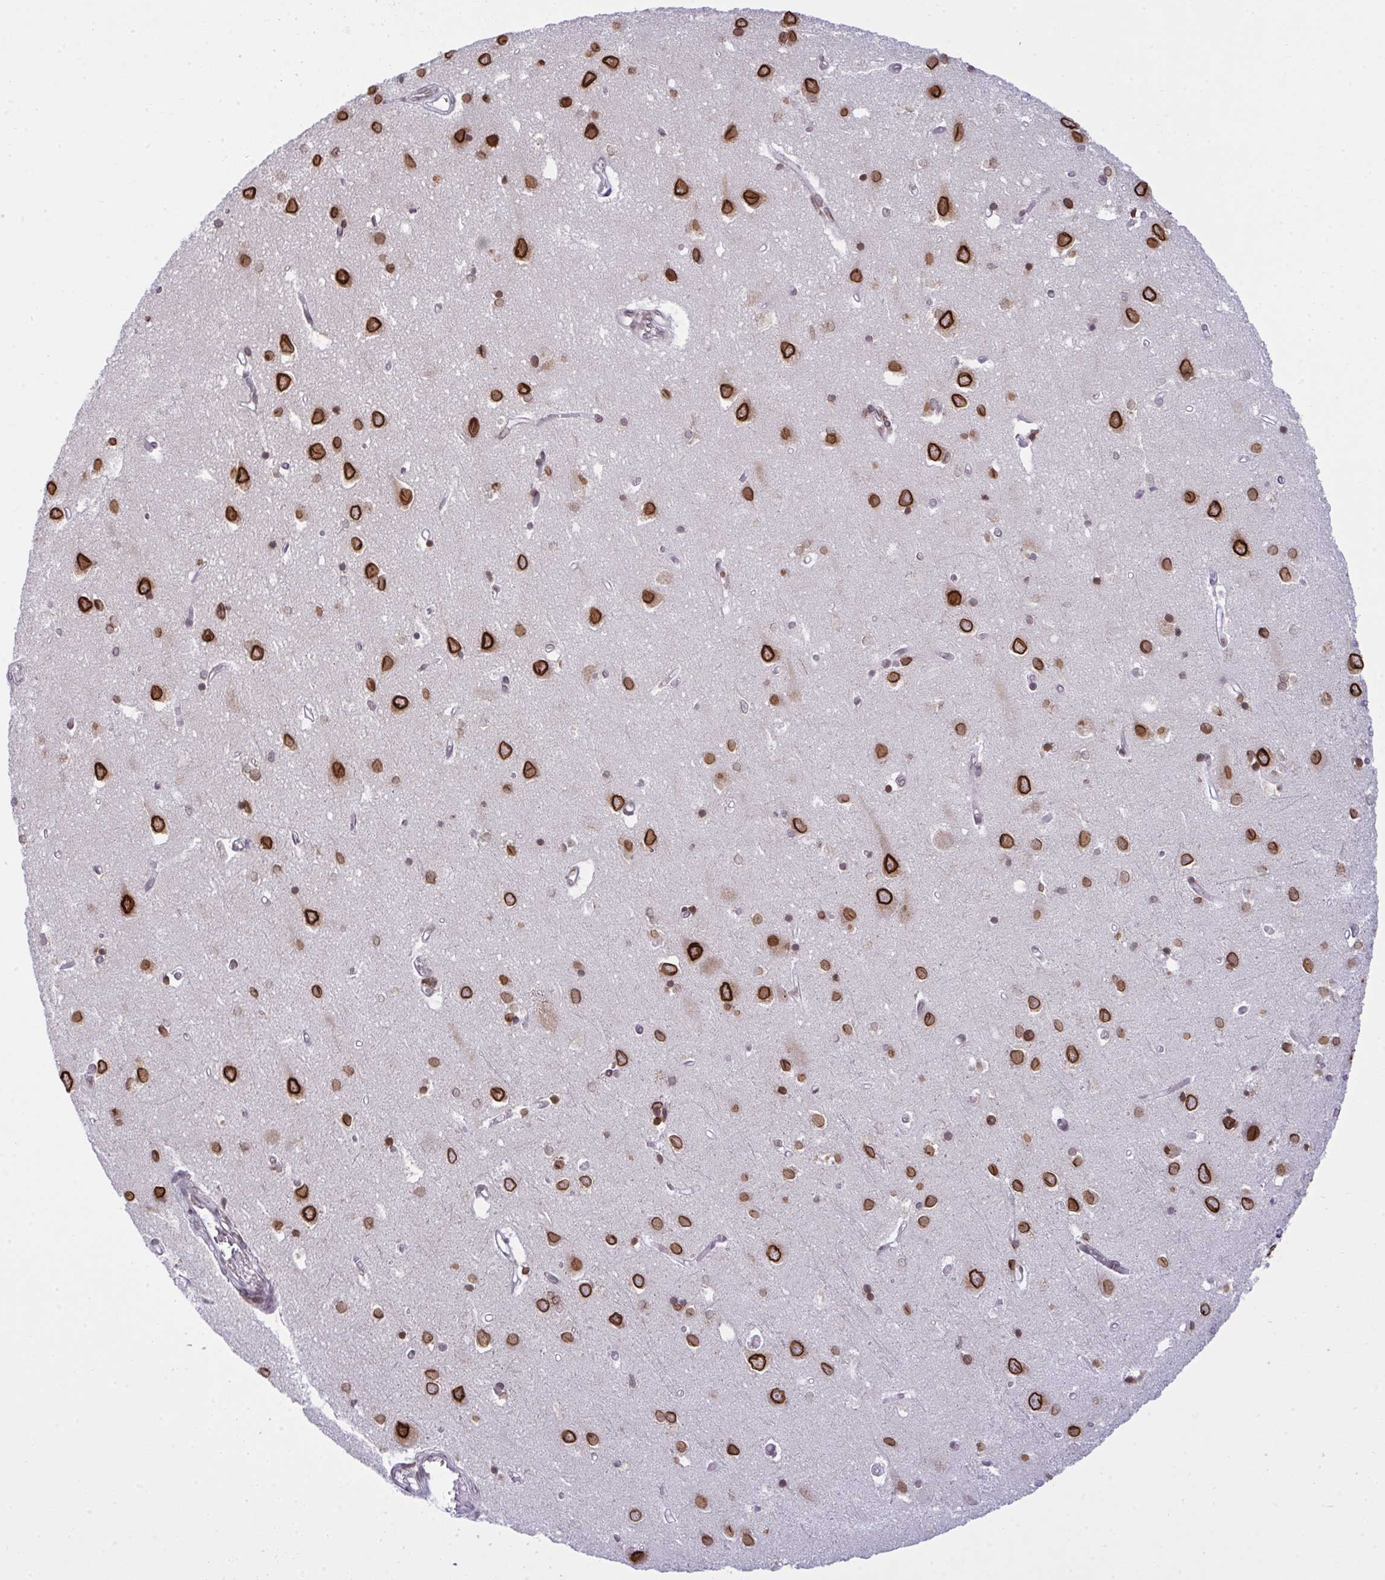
{"staining": {"intensity": "negative", "quantity": "none", "location": "none"}, "tissue": "cerebral cortex", "cell_type": "Endothelial cells", "image_type": "normal", "snomed": [{"axis": "morphology", "description": "Normal tissue, NOS"}, {"axis": "topography", "description": "Cerebral cortex"}], "caption": "Immunohistochemistry micrograph of normal cerebral cortex: cerebral cortex stained with DAB displays no significant protein expression in endothelial cells.", "gene": "RANBP2", "patient": {"sex": "male", "age": 70}}